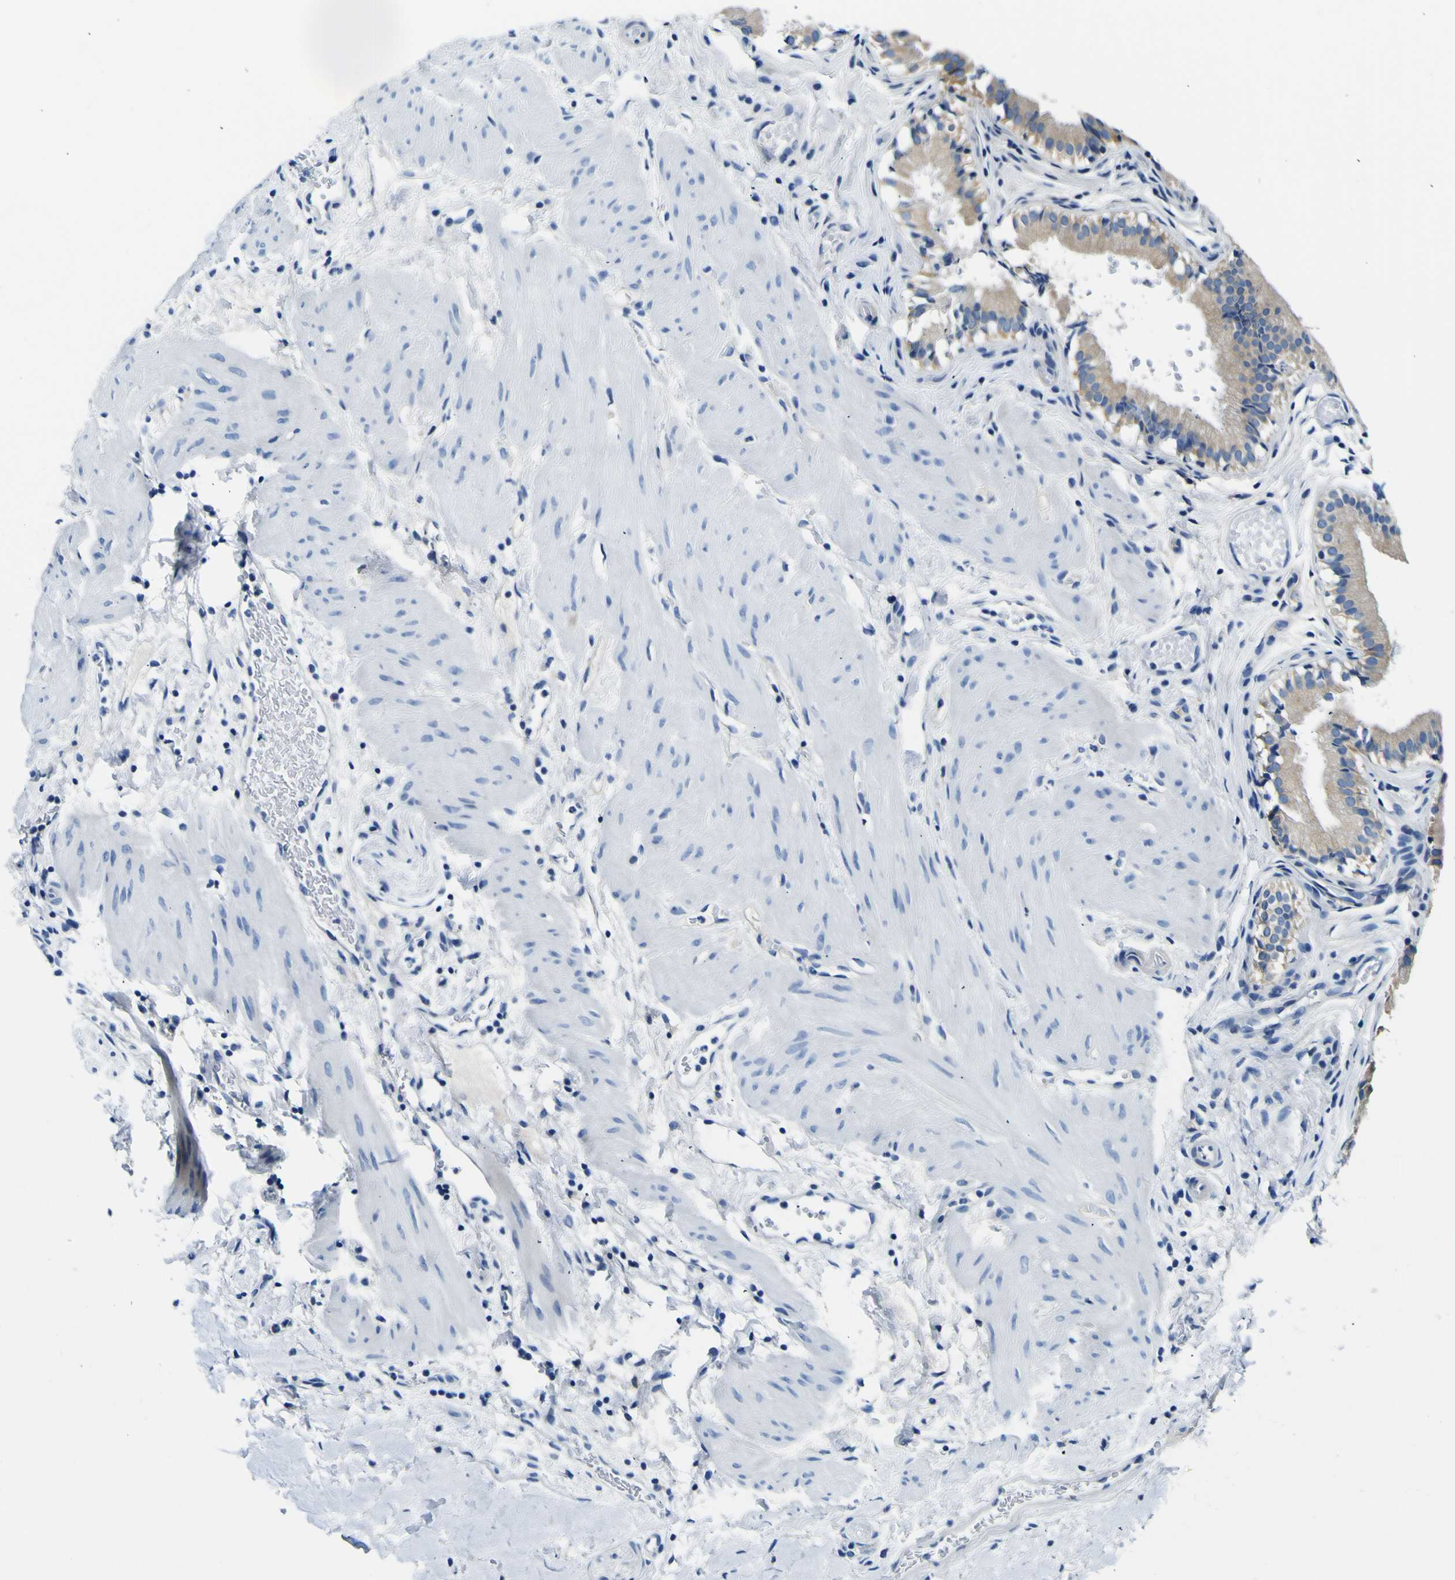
{"staining": {"intensity": "weak", "quantity": "25%-75%", "location": "cytoplasmic/membranous"}, "tissue": "gallbladder", "cell_type": "Glandular cells", "image_type": "normal", "snomed": [{"axis": "morphology", "description": "Normal tissue, NOS"}, {"axis": "topography", "description": "Gallbladder"}], "caption": "This micrograph reveals immunohistochemistry staining of unremarkable human gallbladder, with low weak cytoplasmic/membranous staining in about 25%-75% of glandular cells.", "gene": "ADGRA2", "patient": {"sex": "female", "age": 26}}